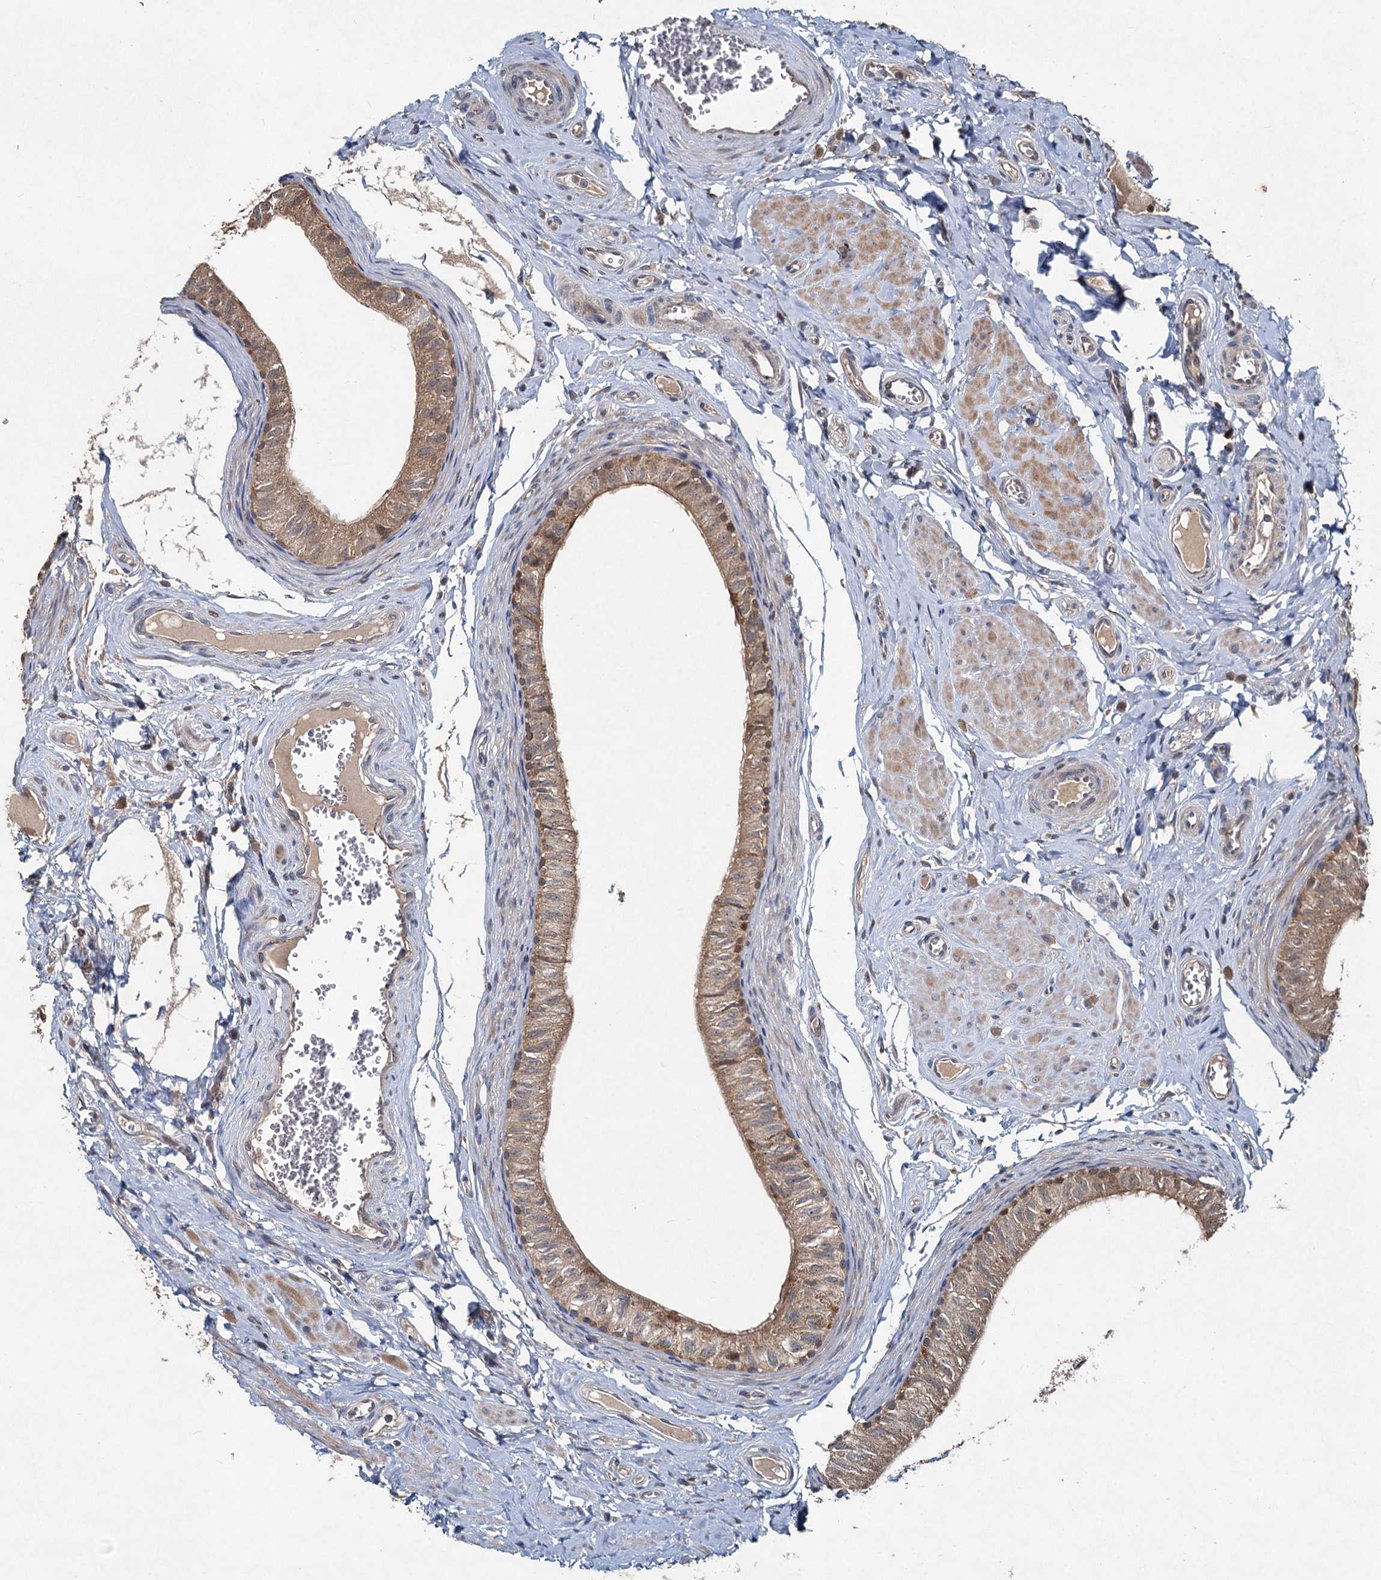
{"staining": {"intensity": "moderate", "quantity": "25%-75%", "location": "cytoplasmic/membranous"}, "tissue": "epididymis", "cell_type": "Glandular cells", "image_type": "normal", "snomed": [{"axis": "morphology", "description": "Normal tissue, NOS"}, {"axis": "topography", "description": "Epididymis"}], "caption": "An image showing moderate cytoplasmic/membranous expression in approximately 25%-75% of glandular cells in unremarkable epididymis, as visualized by brown immunohistochemical staining.", "gene": "OTUB1", "patient": {"sex": "male", "age": 42}}